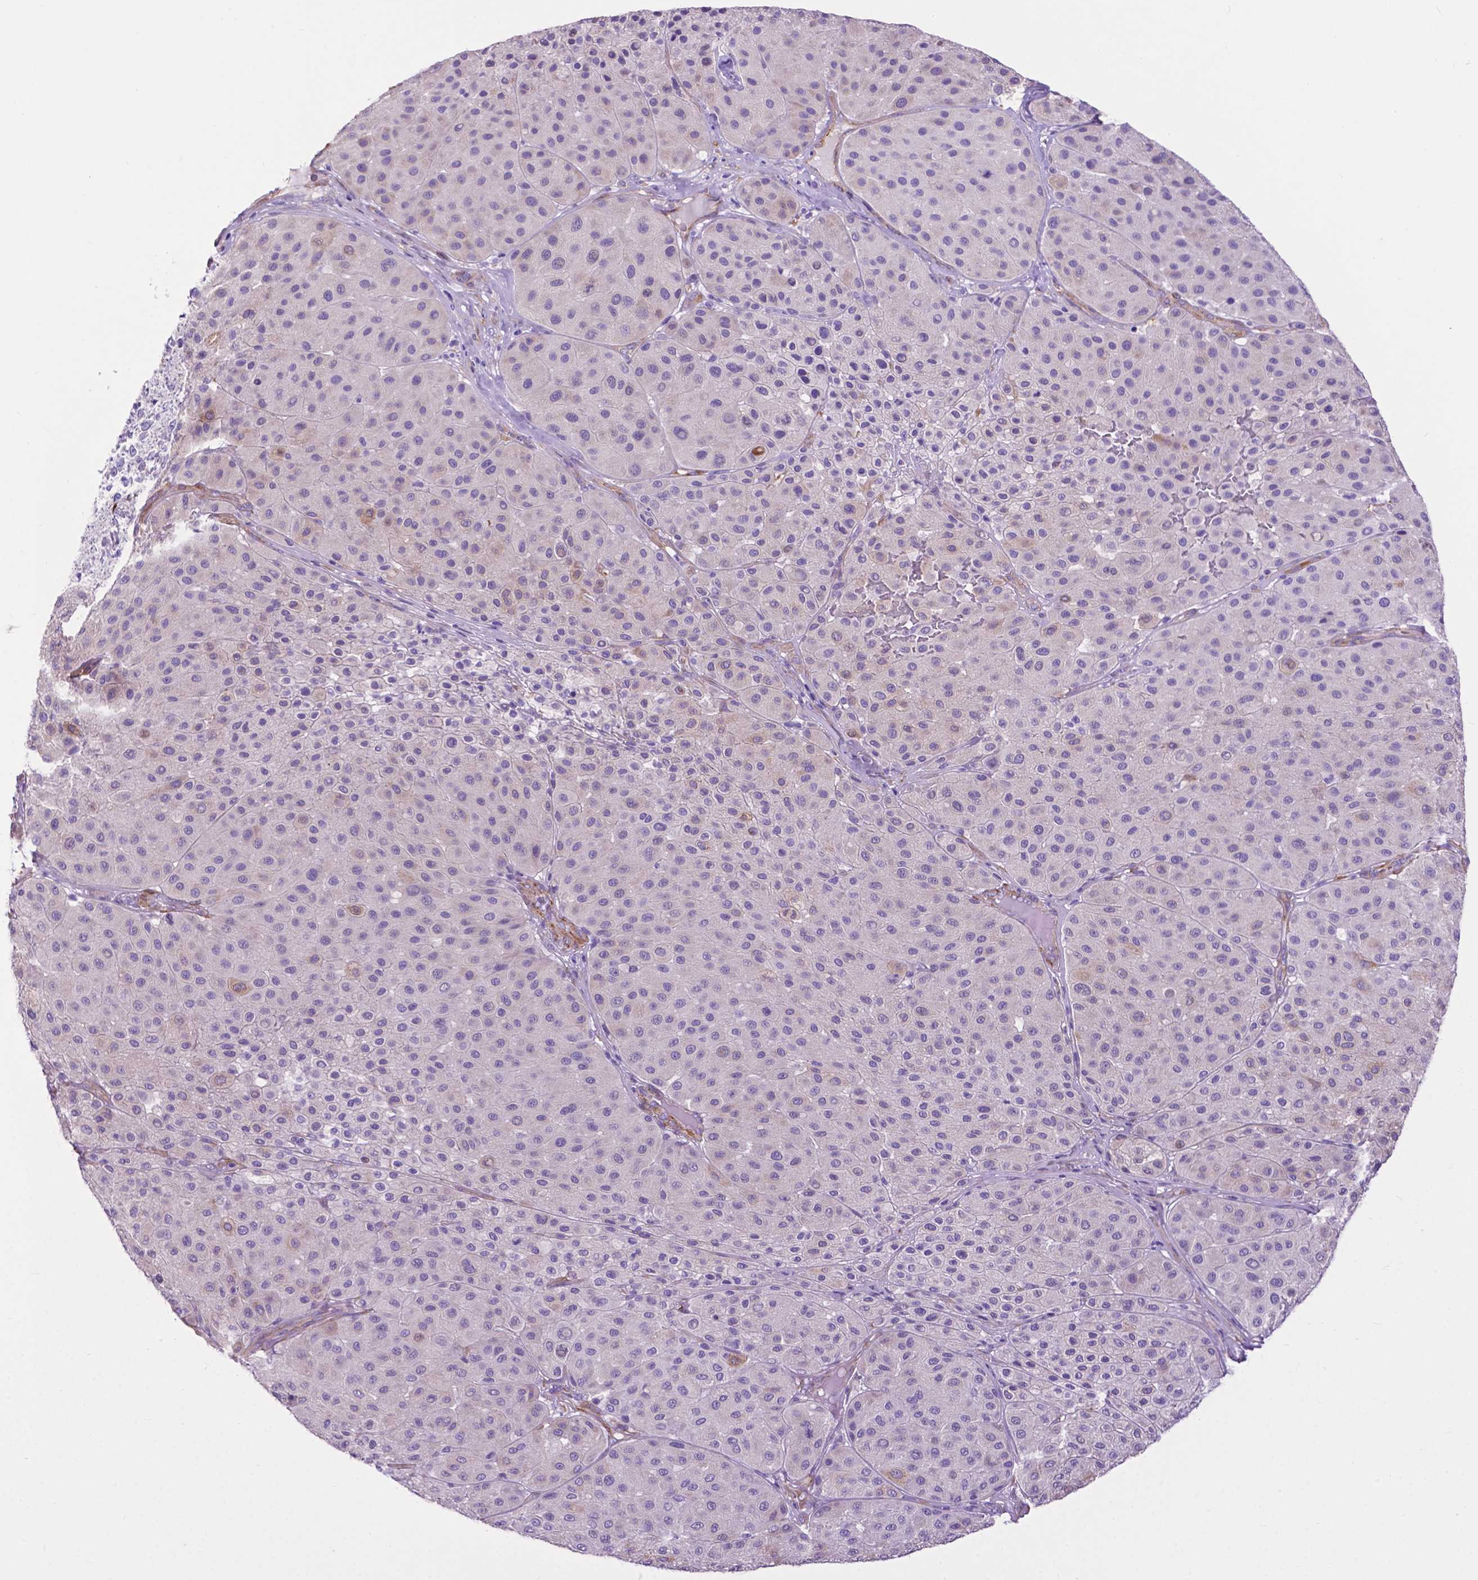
{"staining": {"intensity": "weak", "quantity": "<25%", "location": "cytoplasmic/membranous"}, "tissue": "melanoma", "cell_type": "Tumor cells", "image_type": "cancer", "snomed": [{"axis": "morphology", "description": "Malignant melanoma, Metastatic site"}, {"axis": "topography", "description": "Smooth muscle"}], "caption": "Immunohistochemistry micrograph of melanoma stained for a protein (brown), which demonstrates no positivity in tumor cells.", "gene": "PCDHA12", "patient": {"sex": "male", "age": 41}}